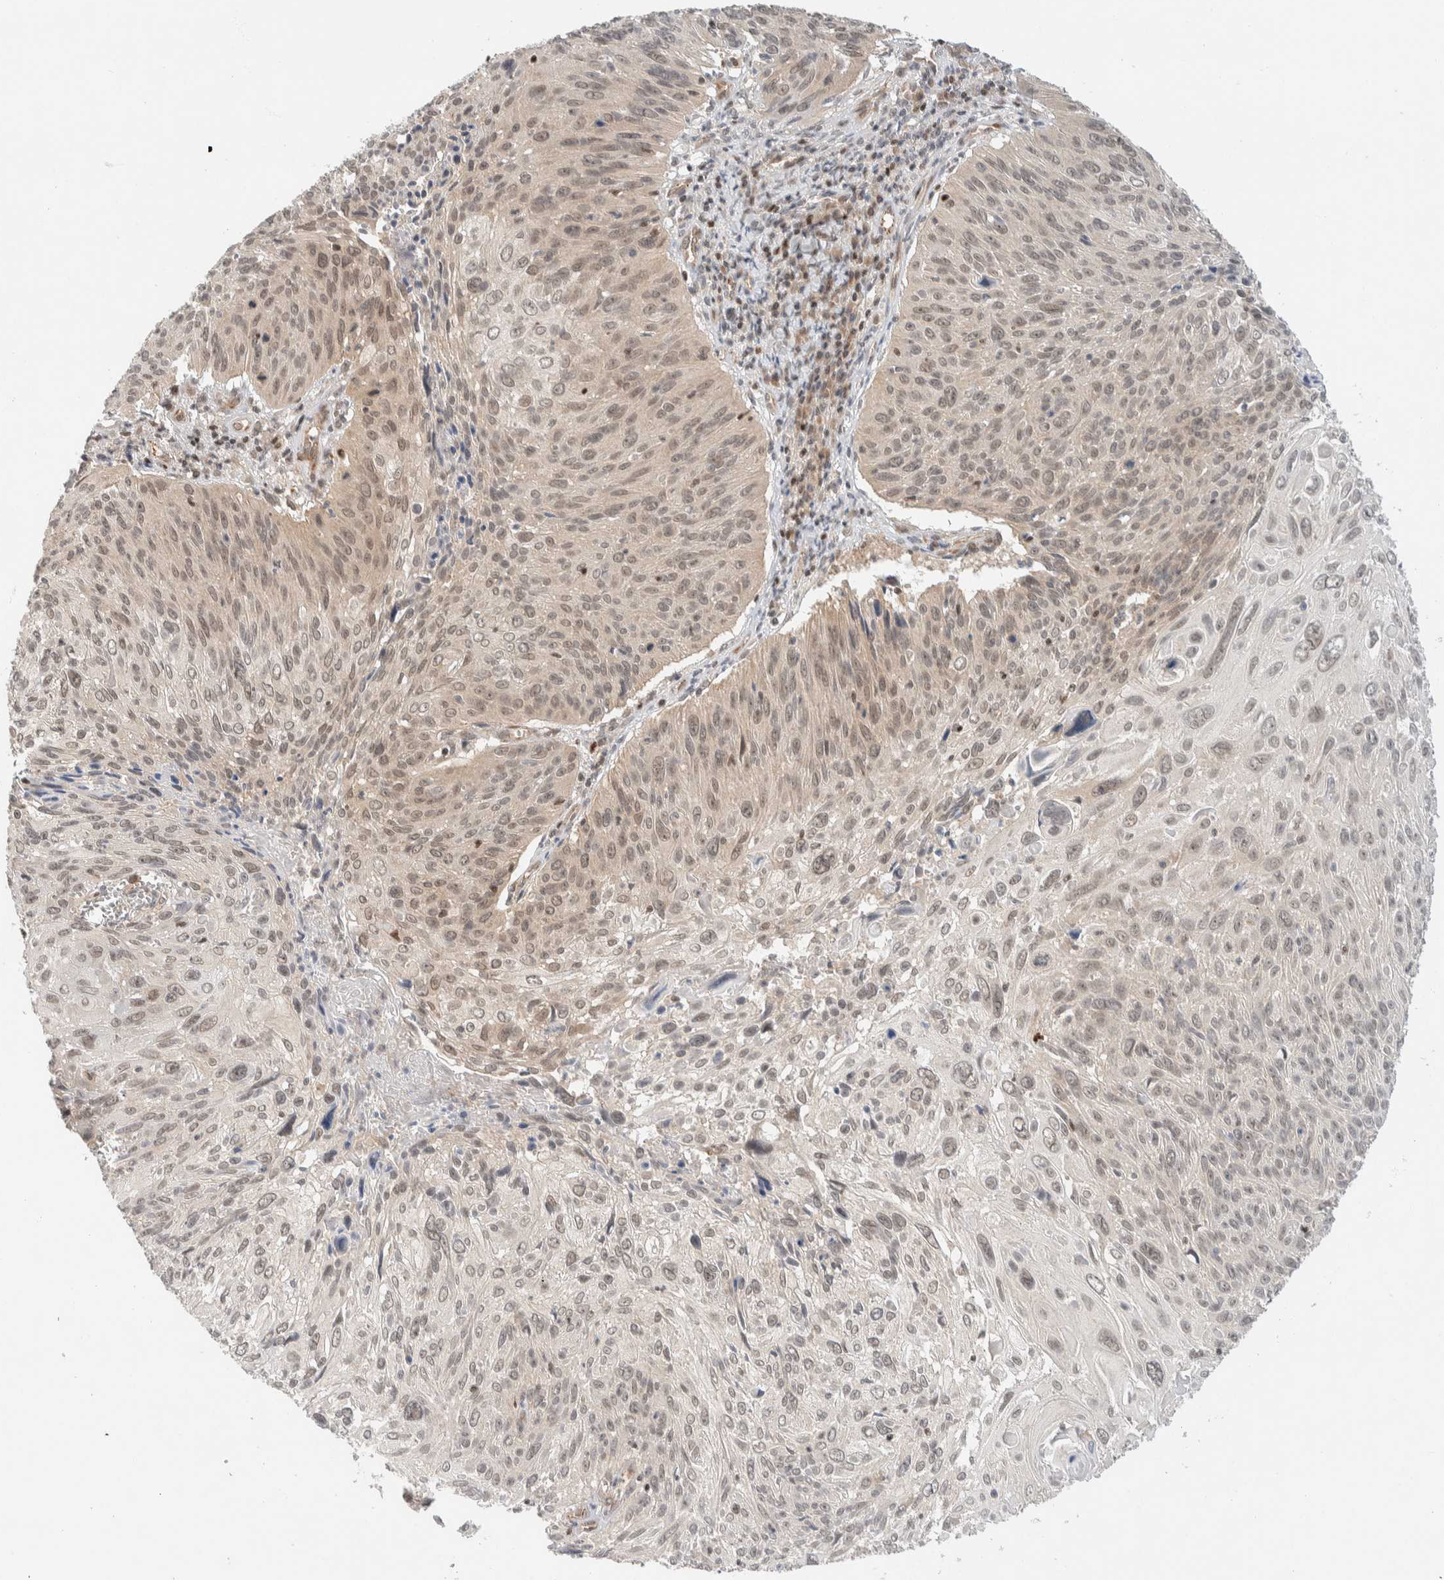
{"staining": {"intensity": "weak", "quantity": "25%-75%", "location": "nuclear"}, "tissue": "cervical cancer", "cell_type": "Tumor cells", "image_type": "cancer", "snomed": [{"axis": "morphology", "description": "Squamous cell carcinoma, NOS"}, {"axis": "topography", "description": "Cervix"}], "caption": "Cervical cancer (squamous cell carcinoma) stained for a protein (brown) reveals weak nuclear positive expression in about 25%-75% of tumor cells.", "gene": "C8orf76", "patient": {"sex": "female", "age": 51}}